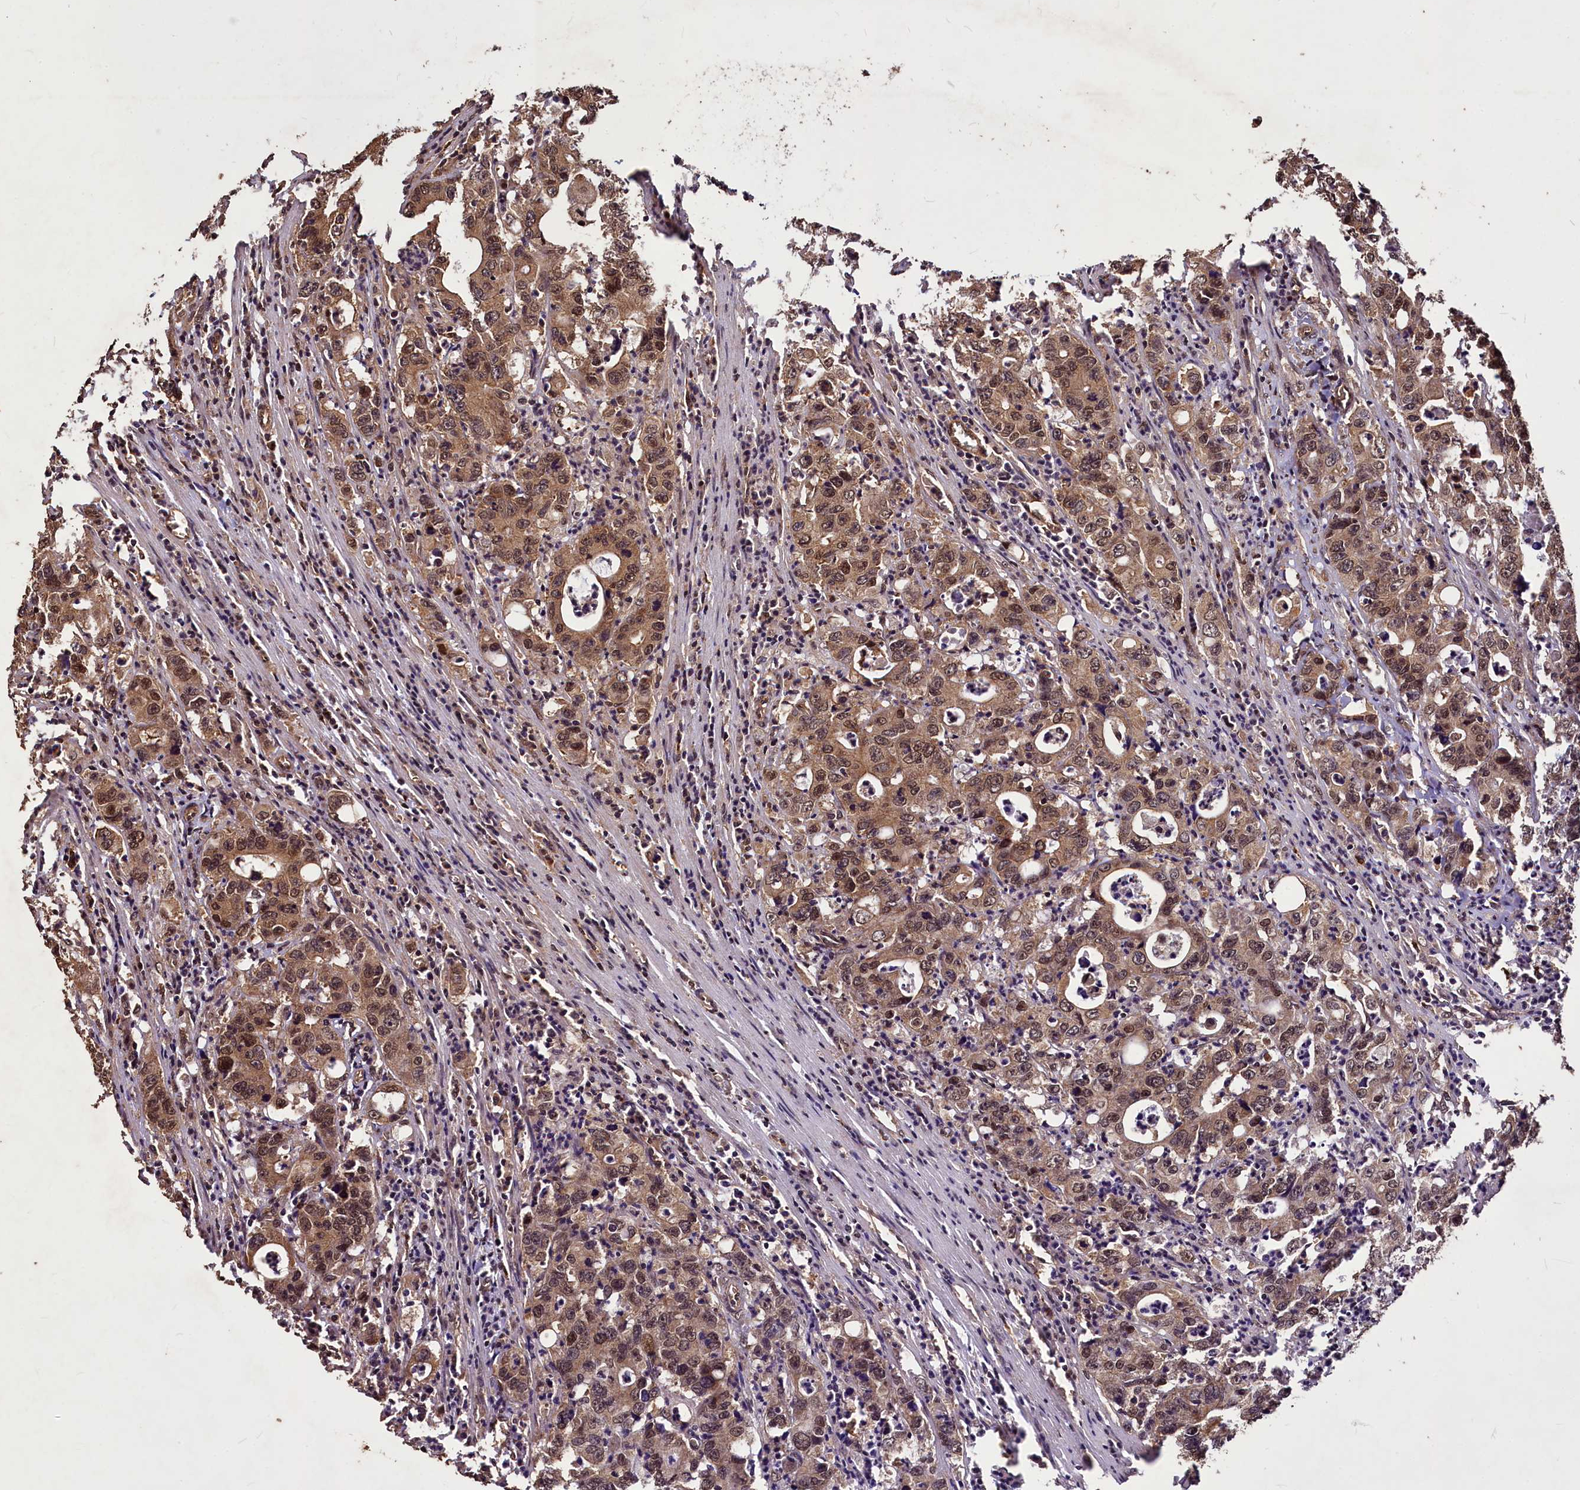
{"staining": {"intensity": "moderate", "quantity": ">75%", "location": "cytoplasmic/membranous,nuclear"}, "tissue": "colorectal cancer", "cell_type": "Tumor cells", "image_type": "cancer", "snomed": [{"axis": "morphology", "description": "Adenocarcinoma, NOS"}, {"axis": "topography", "description": "Colon"}], "caption": "Immunohistochemistry (IHC) photomicrograph of neoplastic tissue: human colorectal cancer stained using IHC reveals medium levels of moderate protein expression localized specifically in the cytoplasmic/membranous and nuclear of tumor cells, appearing as a cytoplasmic/membranous and nuclear brown color.", "gene": "VPS51", "patient": {"sex": "female", "age": 75}}